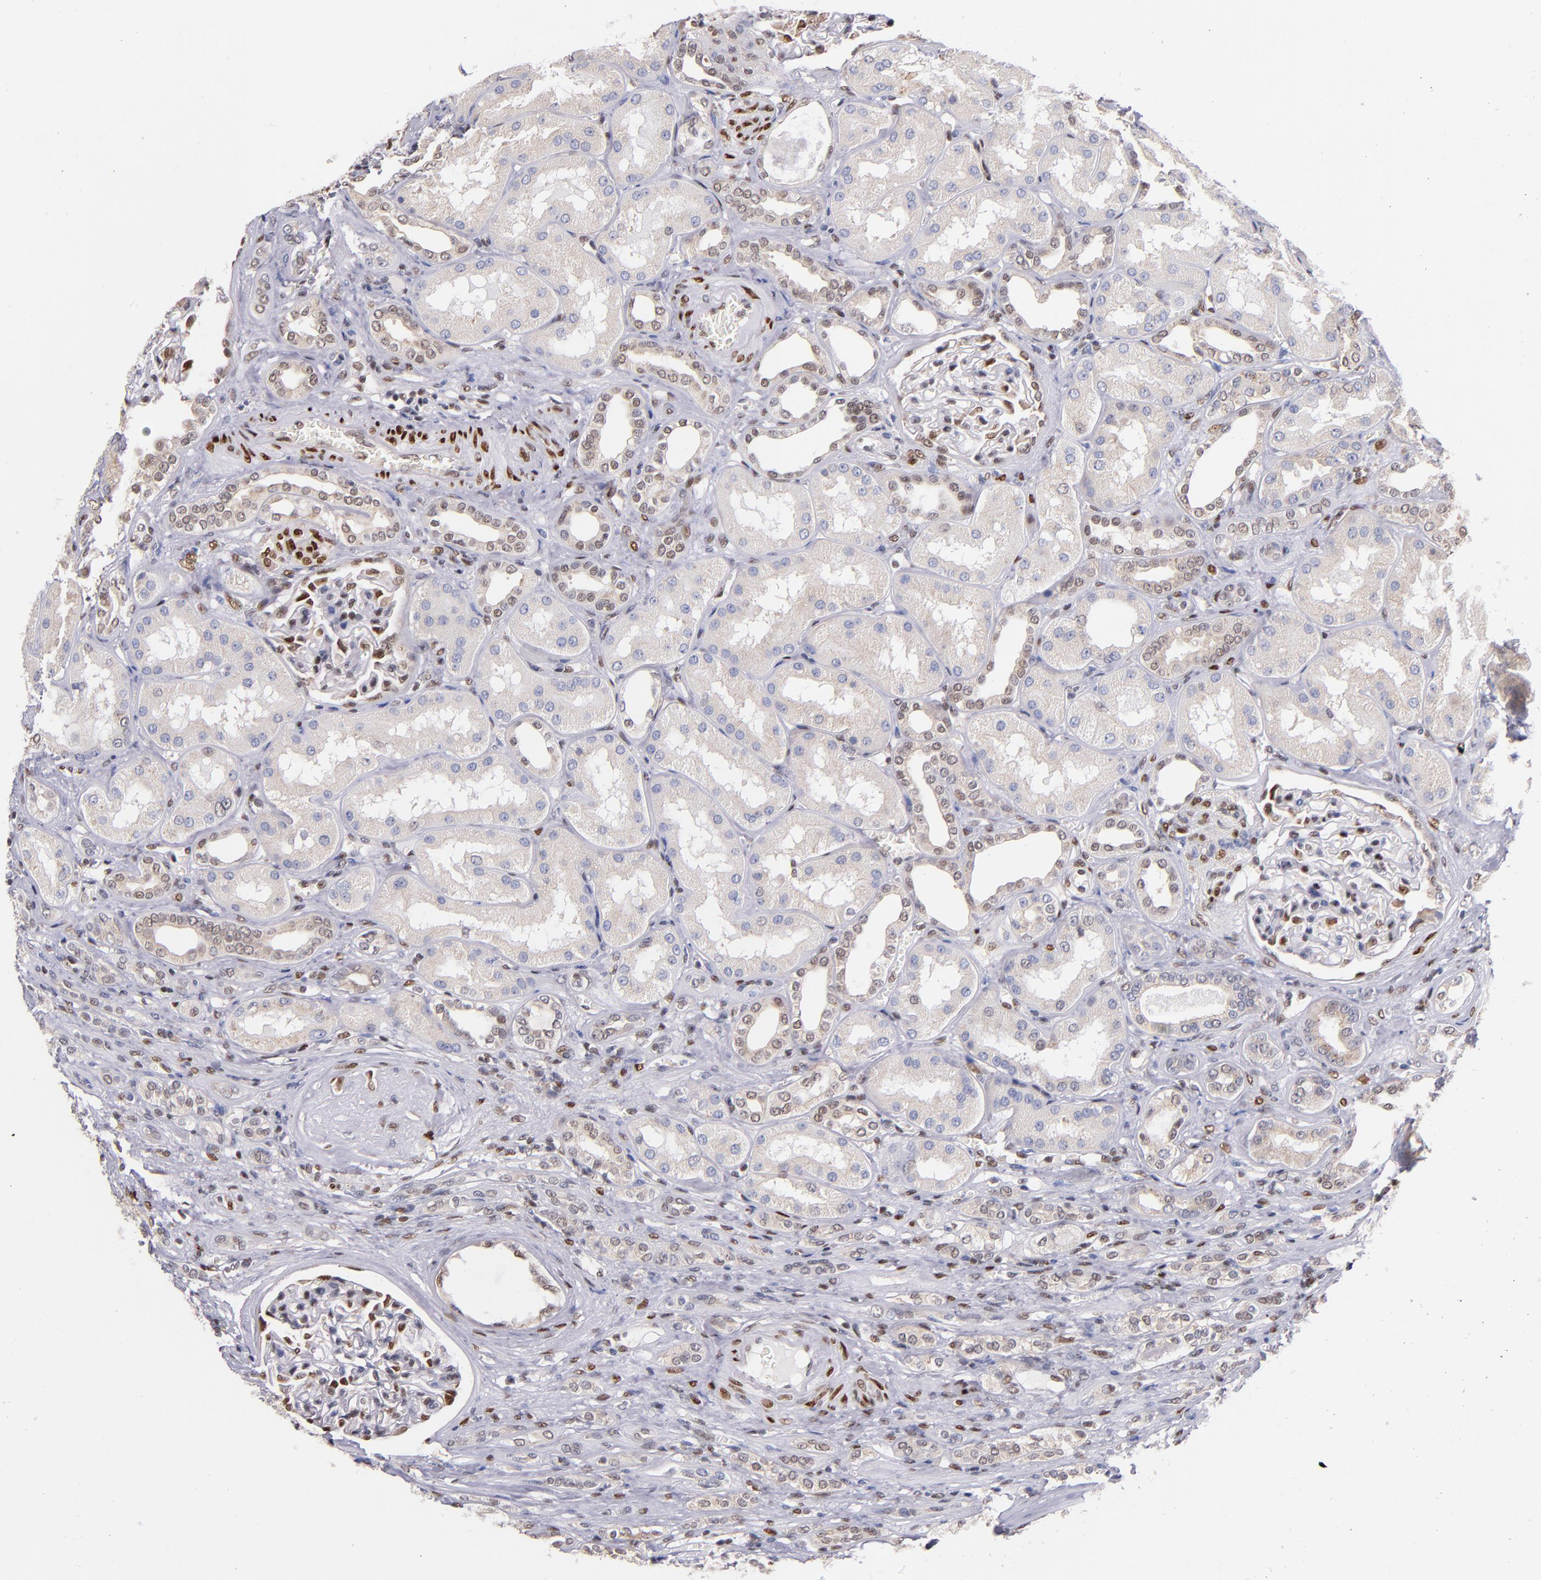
{"staining": {"intensity": "weak", "quantity": "<25%", "location": "nuclear"}, "tissue": "renal cancer", "cell_type": "Tumor cells", "image_type": "cancer", "snomed": [{"axis": "morphology", "description": "Adenocarcinoma, NOS"}, {"axis": "topography", "description": "Kidney"}], "caption": "Photomicrograph shows no significant protein expression in tumor cells of renal cancer. The staining was performed using DAB (3,3'-diaminobenzidine) to visualize the protein expression in brown, while the nuclei were stained in blue with hematoxylin (Magnification: 20x).", "gene": "SRF", "patient": {"sex": "male", "age": 46}}